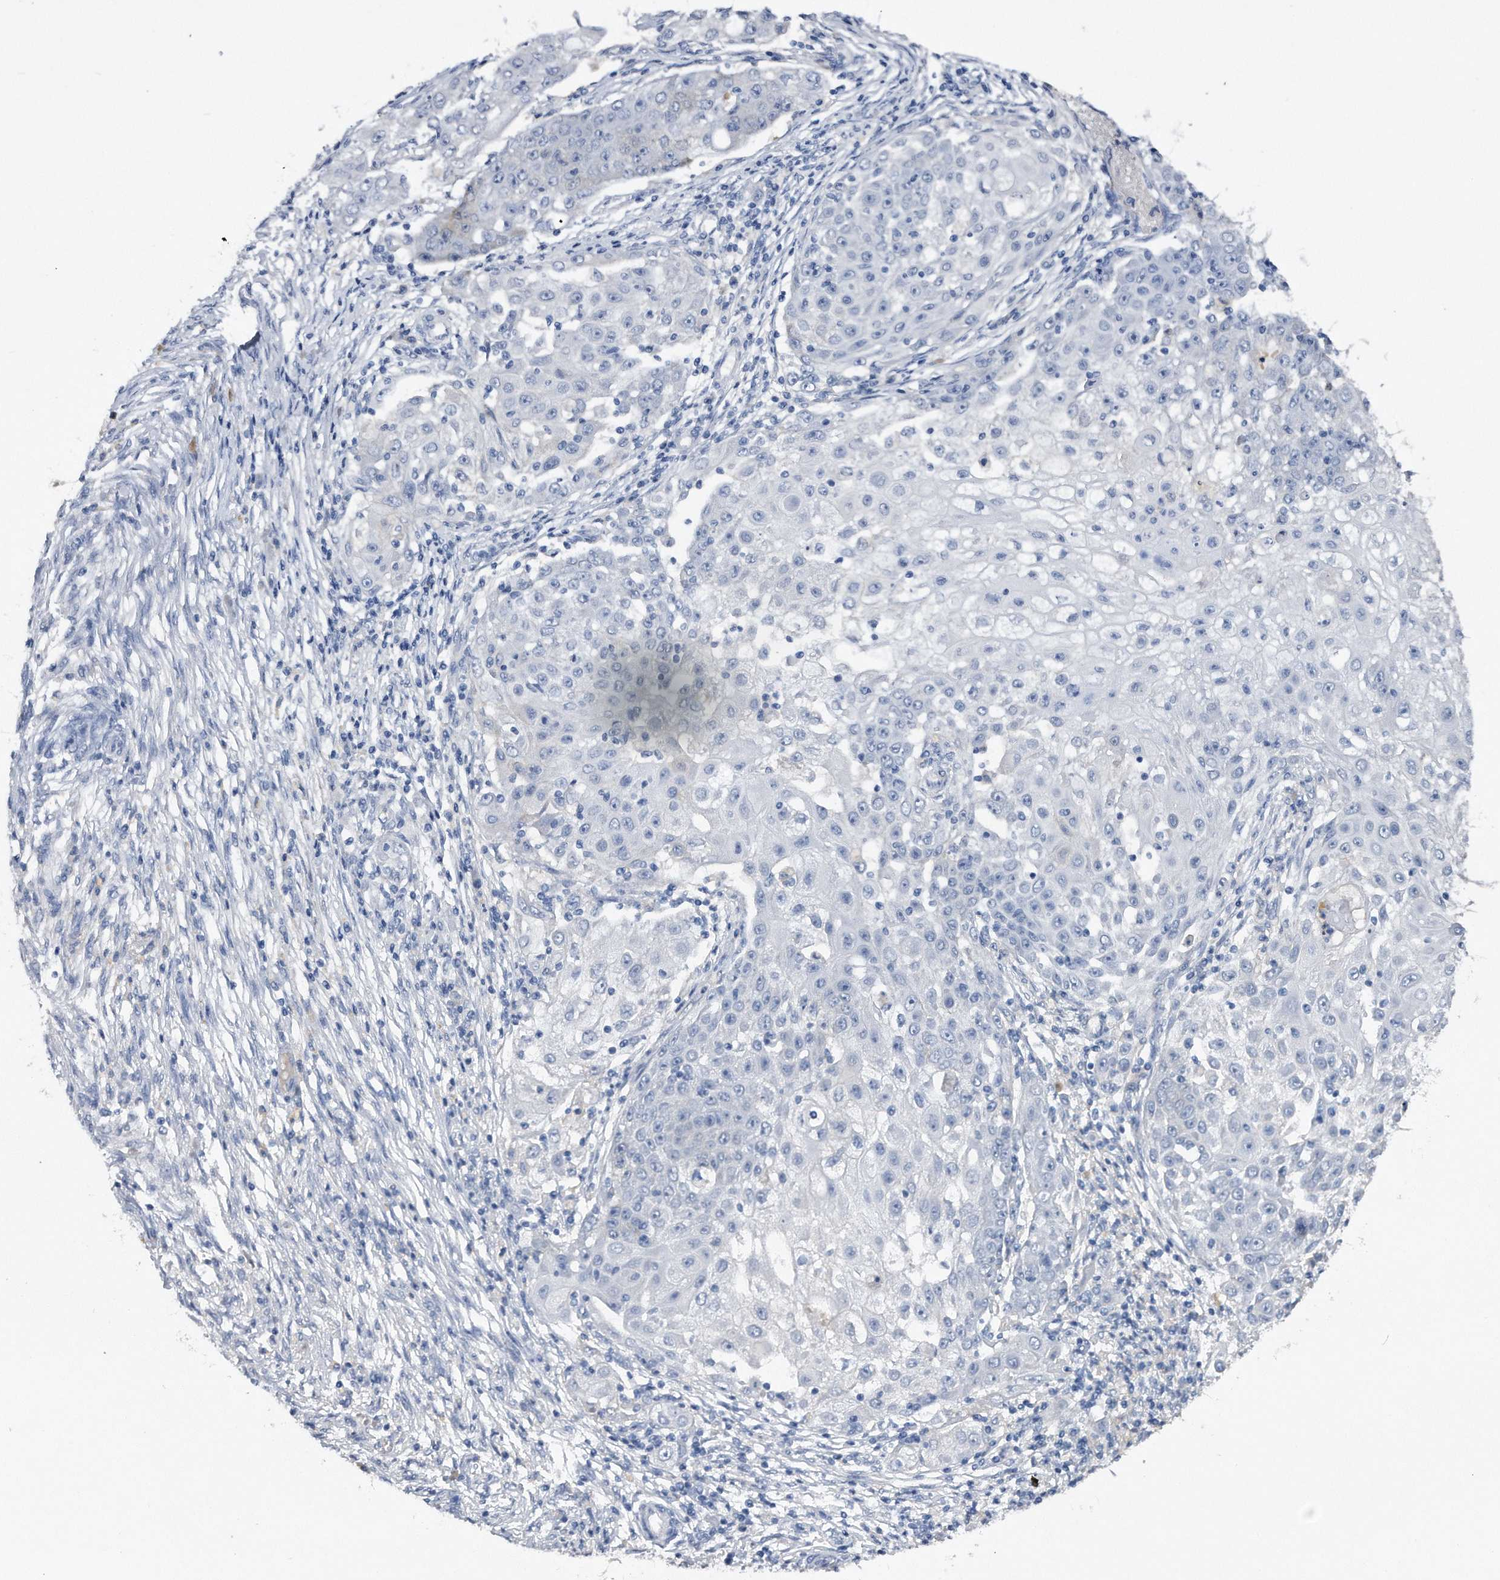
{"staining": {"intensity": "moderate", "quantity": "<25%", "location": "cytoplasmic/membranous"}, "tissue": "ovarian cancer", "cell_type": "Tumor cells", "image_type": "cancer", "snomed": [{"axis": "morphology", "description": "Carcinoma, endometroid"}, {"axis": "topography", "description": "Ovary"}], "caption": "Human ovarian cancer stained with a protein marker reveals moderate staining in tumor cells.", "gene": "ASNS", "patient": {"sex": "female", "age": 42}}